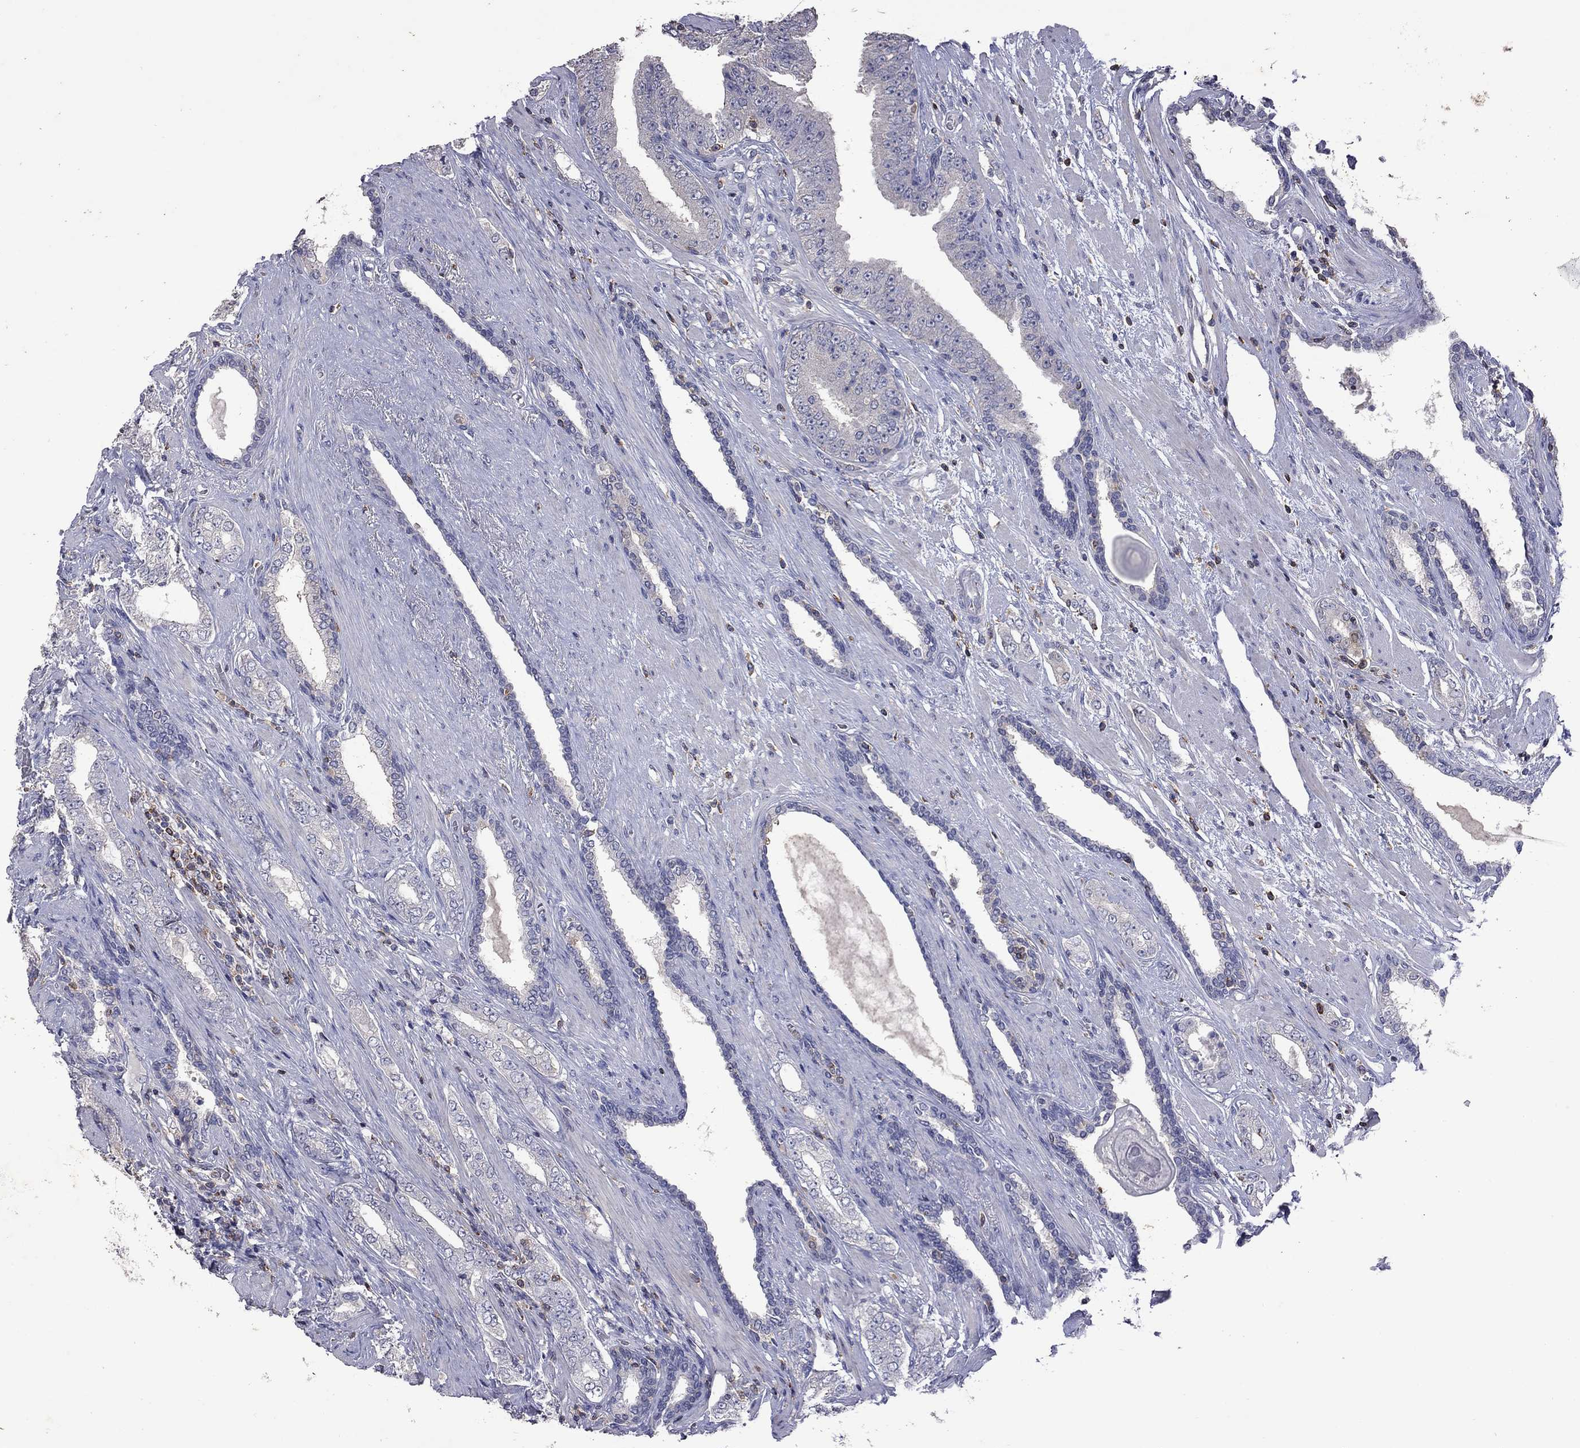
{"staining": {"intensity": "negative", "quantity": "none", "location": "none"}, "tissue": "prostate cancer", "cell_type": "Tumor cells", "image_type": "cancer", "snomed": [{"axis": "morphology", "description": "Adenocarcinoma, Low grade"}, {"axis": "topography", "description": "Prostate and seminal vesicle, NOS"}], "caption": "IHC image of prostate cancer (adenocarcinoma (low-grade)) stained for a protein (brown), which demonstrates no expression in tumor cells. (DAB (3,3'-diaminobenzidine) immunohistochemistry, high magnification).", "gene": "IPCEF1", "patient": {"sex": "male", "age": 61}}